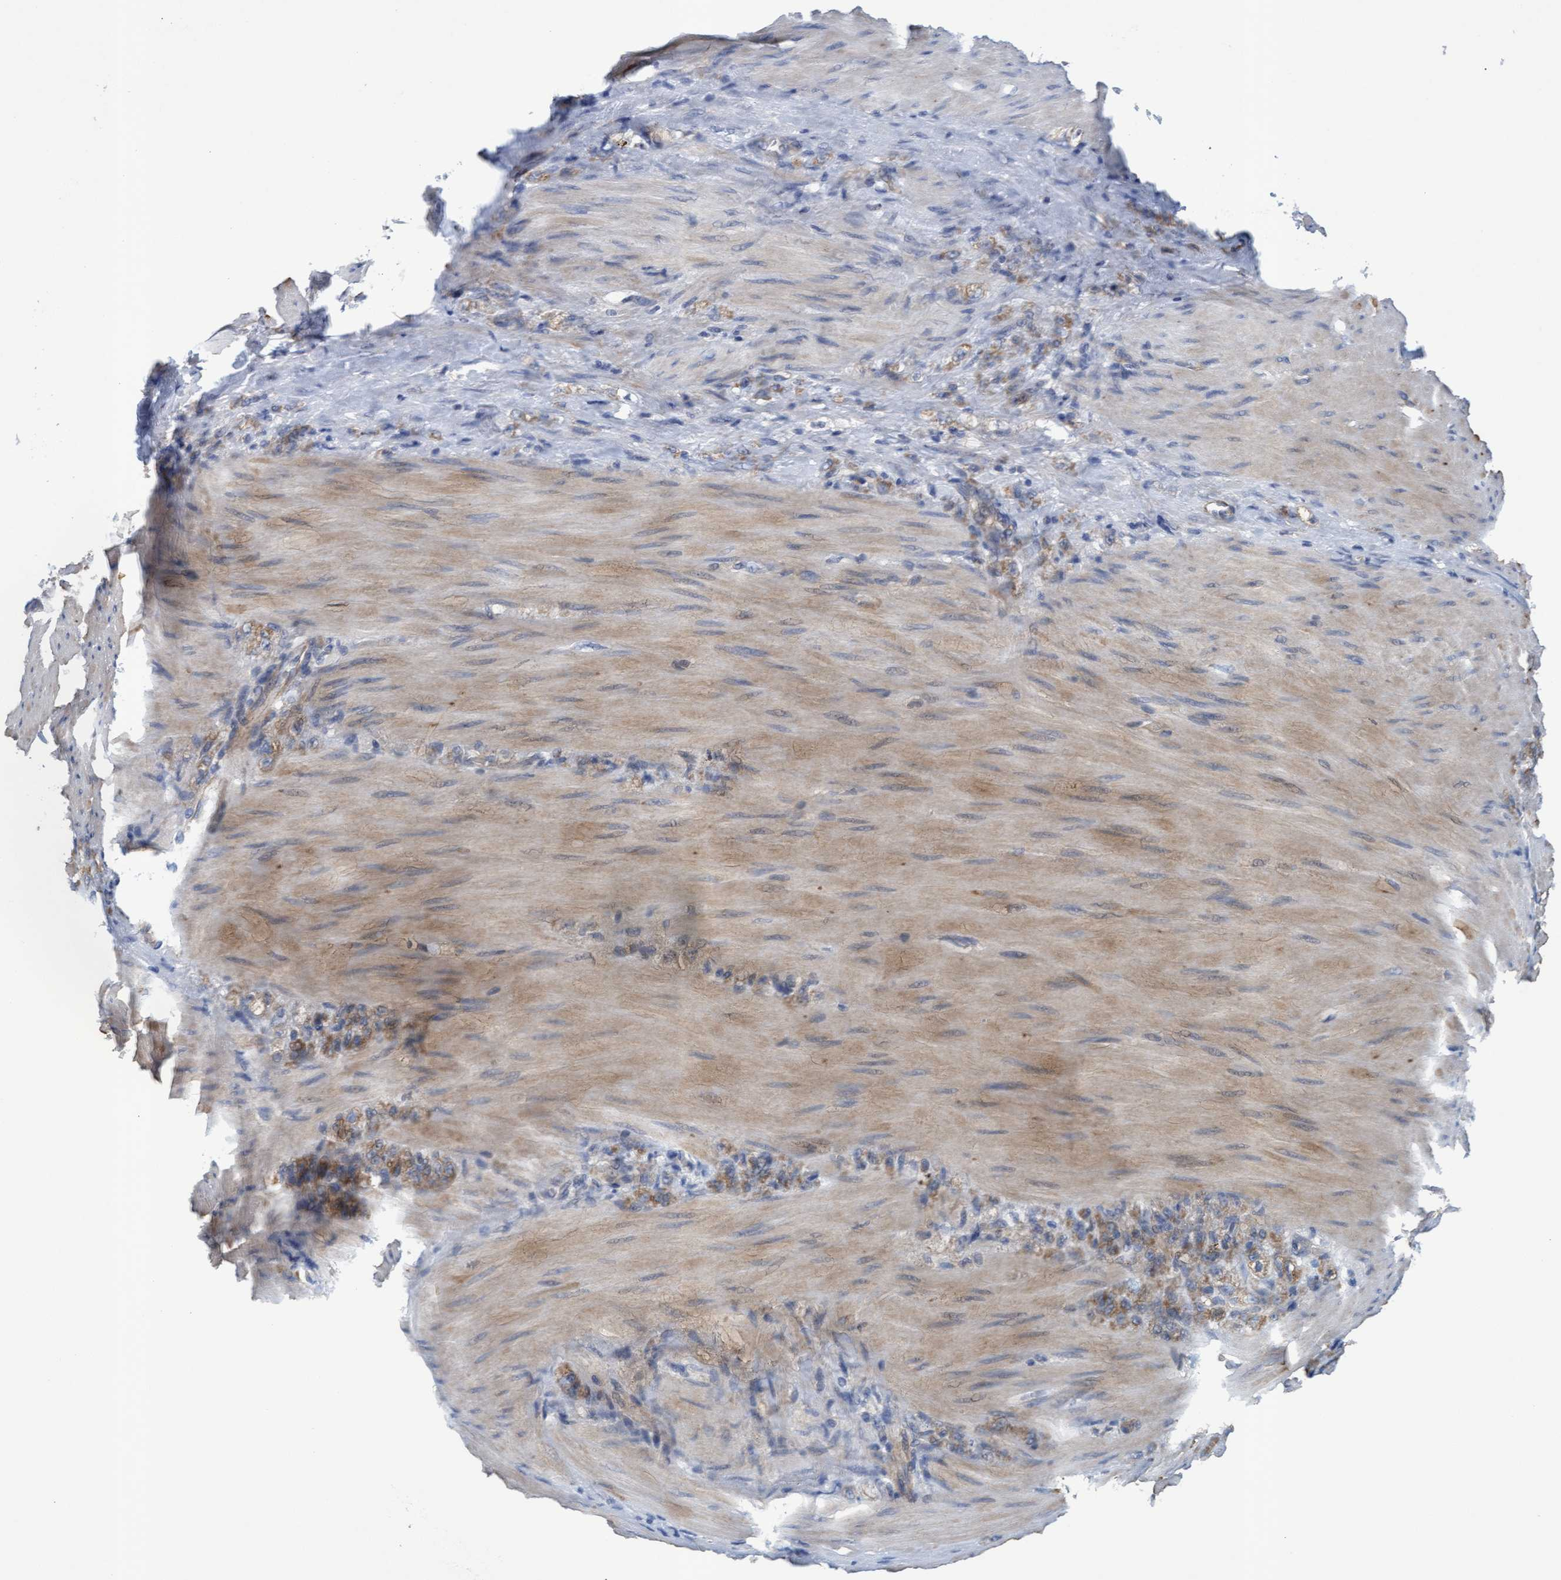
{"staining": {"intensity": "moderate", "quantity": ">75%", "location": "cytoplasmic/membranous"}, "tissue": "stomach cancer", "cell_type": "Tumor cells", "image_type": "cancer", "snomed": [{"axis": "morphology", "description": "Normal tissue, NOS"}, {"axis": "morphology", "description": "Adenocarcinoma, NOS"}, {"axis": "topography", "description": "Stomach"}], "caption": "Stomach cancer was stained to show a protein in brown. There is medium levels of moderate cytoplasmic/membranous positivity in about >75% of tumor cells.", "gene": "MRPL38", "patient": {"sex": "male", "age": 82}}